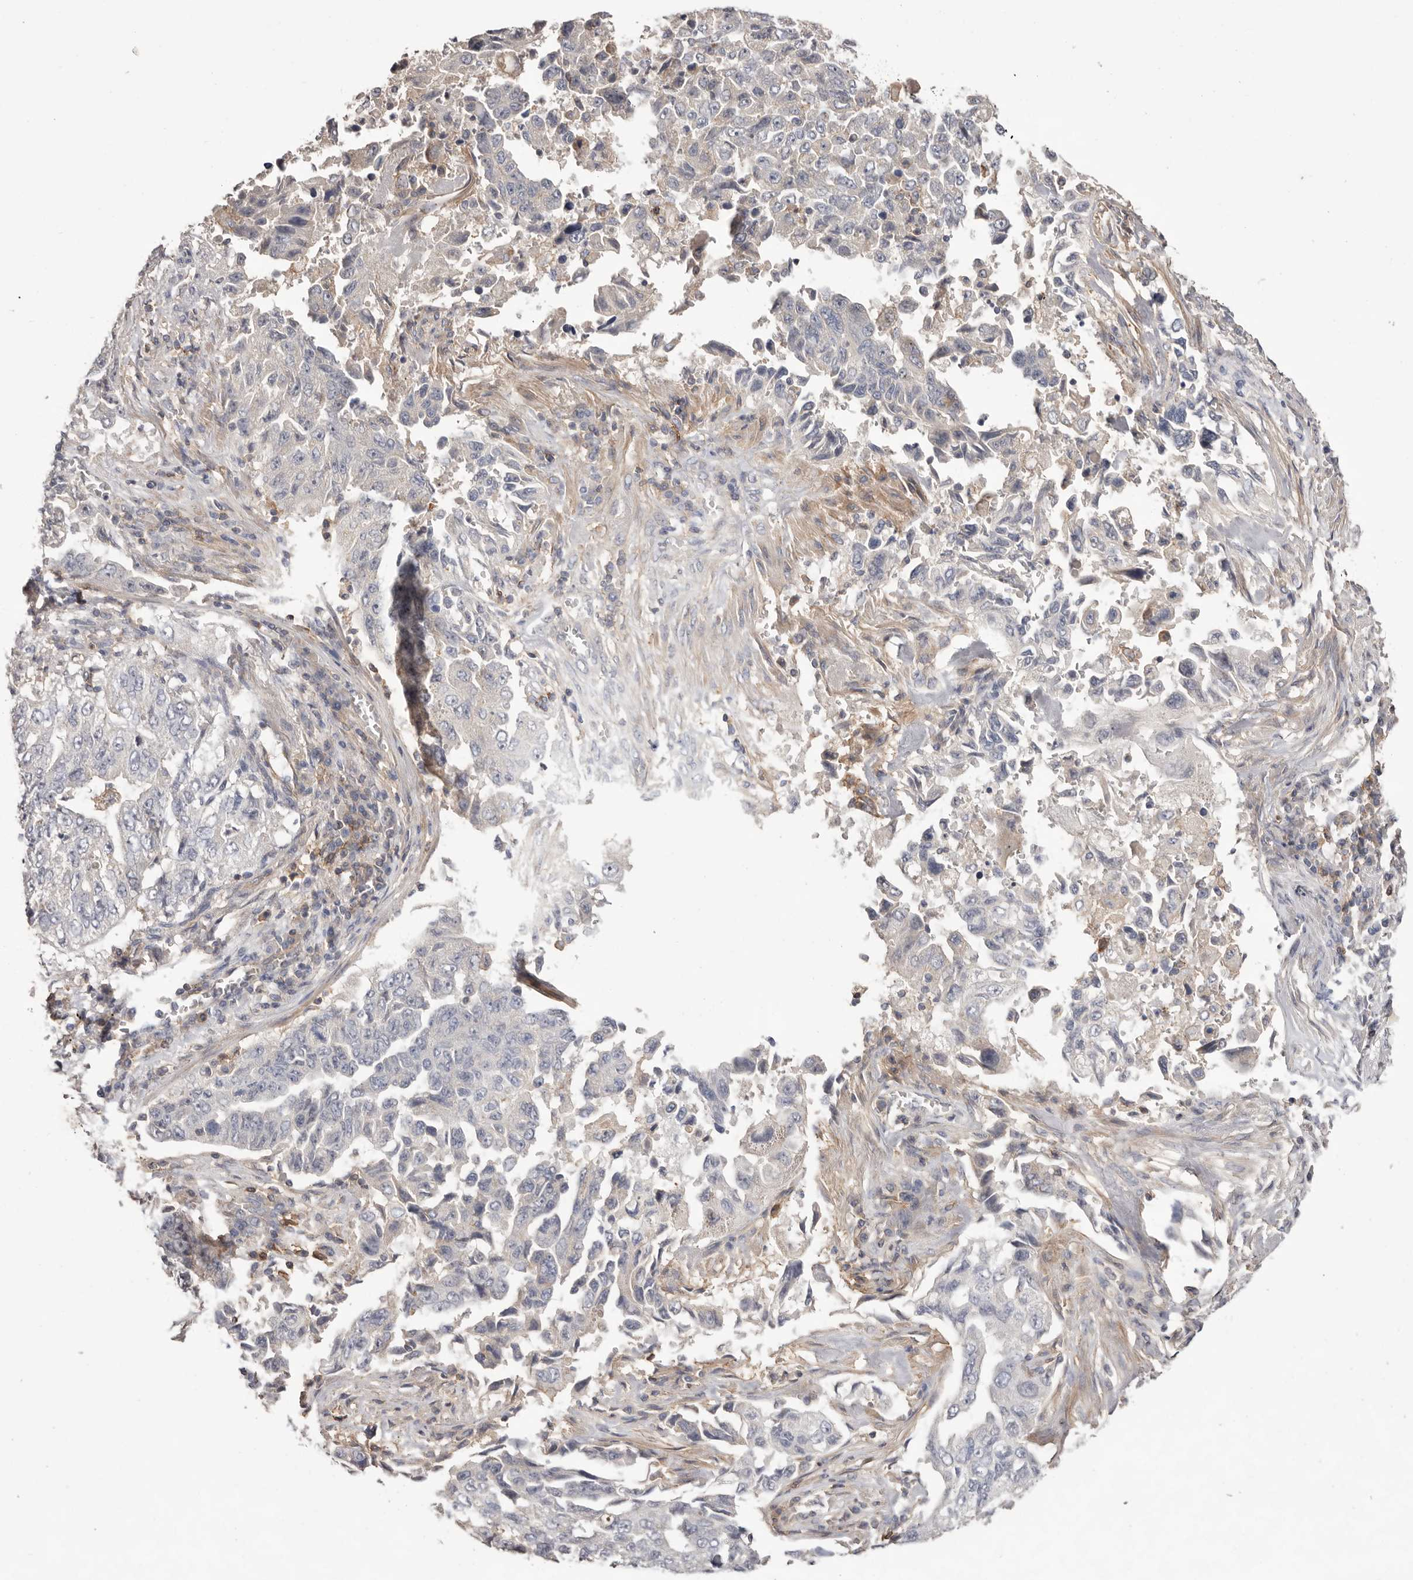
{"staining": {"intensity": "negative", "quantity": "none", "location": "none"}, "tissue": "lung cancer", "cell_type": "Tumor cells", "image_type": "cancer", "snomed": [{"axis": "morphology", "description": "Adenocarcinoma, NOS"}, {"axis": "topography", "description": "Lung"}], "caption": "Human lung cancer (adenocarcinoma) stained for a protein using immunohistochemistry shows no positivity in tumor cells.", "gene": "MMACHC", "patient": {"sex": "female", "age": 51}}